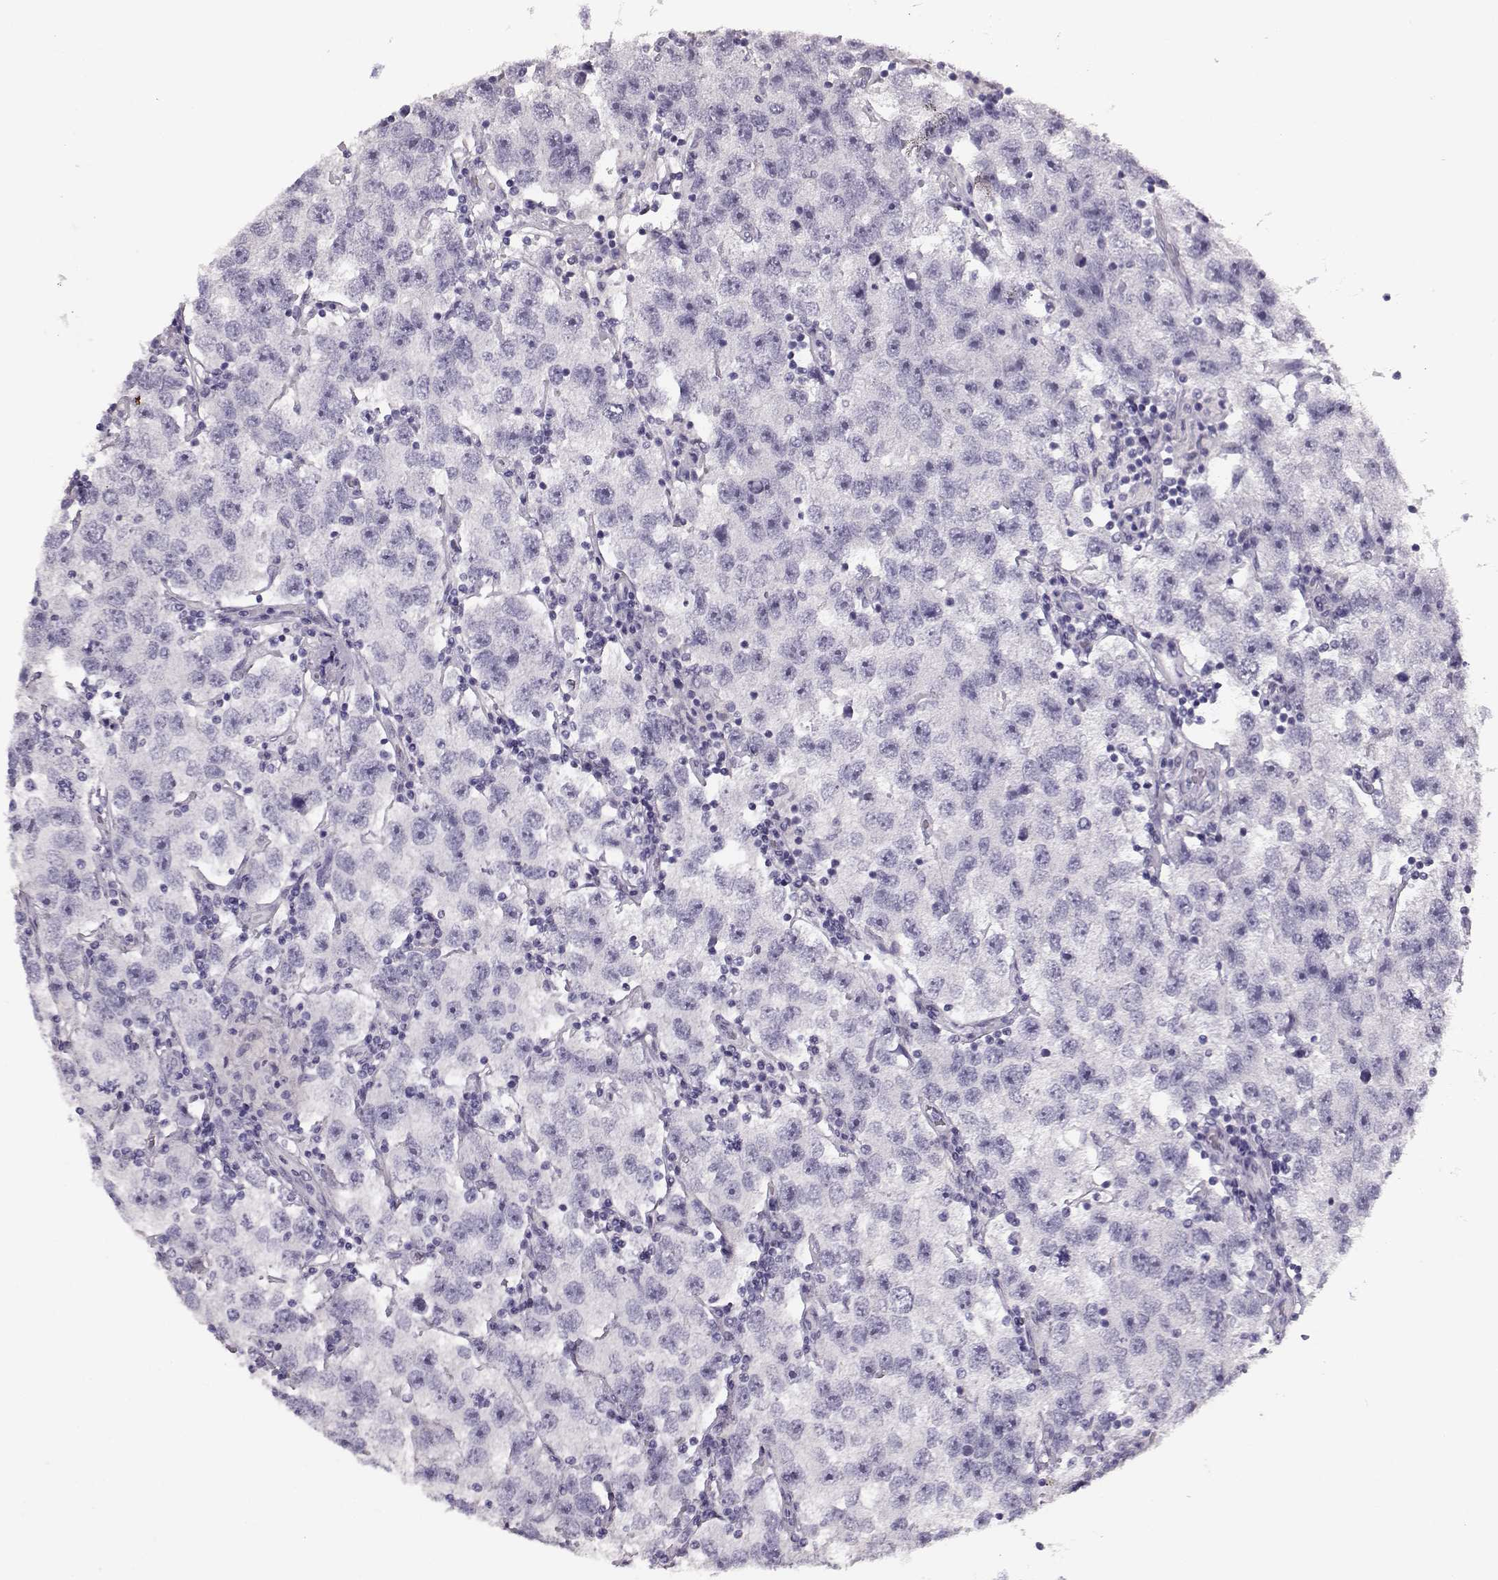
{"staining": {"intensity": "negative", "quantity": "none", "location": "none"}, "tissue": "testis cancer", "cell_type": "Tumor cells", "image_type": "cancer", "snomed": [{"axis": "morphology", "description": "Seminoma, NOS"}, {"axis": "topography", "description": "Testis"}], "caption": "DAB immunohistochemical staining of testis cancer (seminoma) displays no significant positivity in tumor cells.", "gene": "NPTXR", "patient": {"sex": "male", "age": 26}}